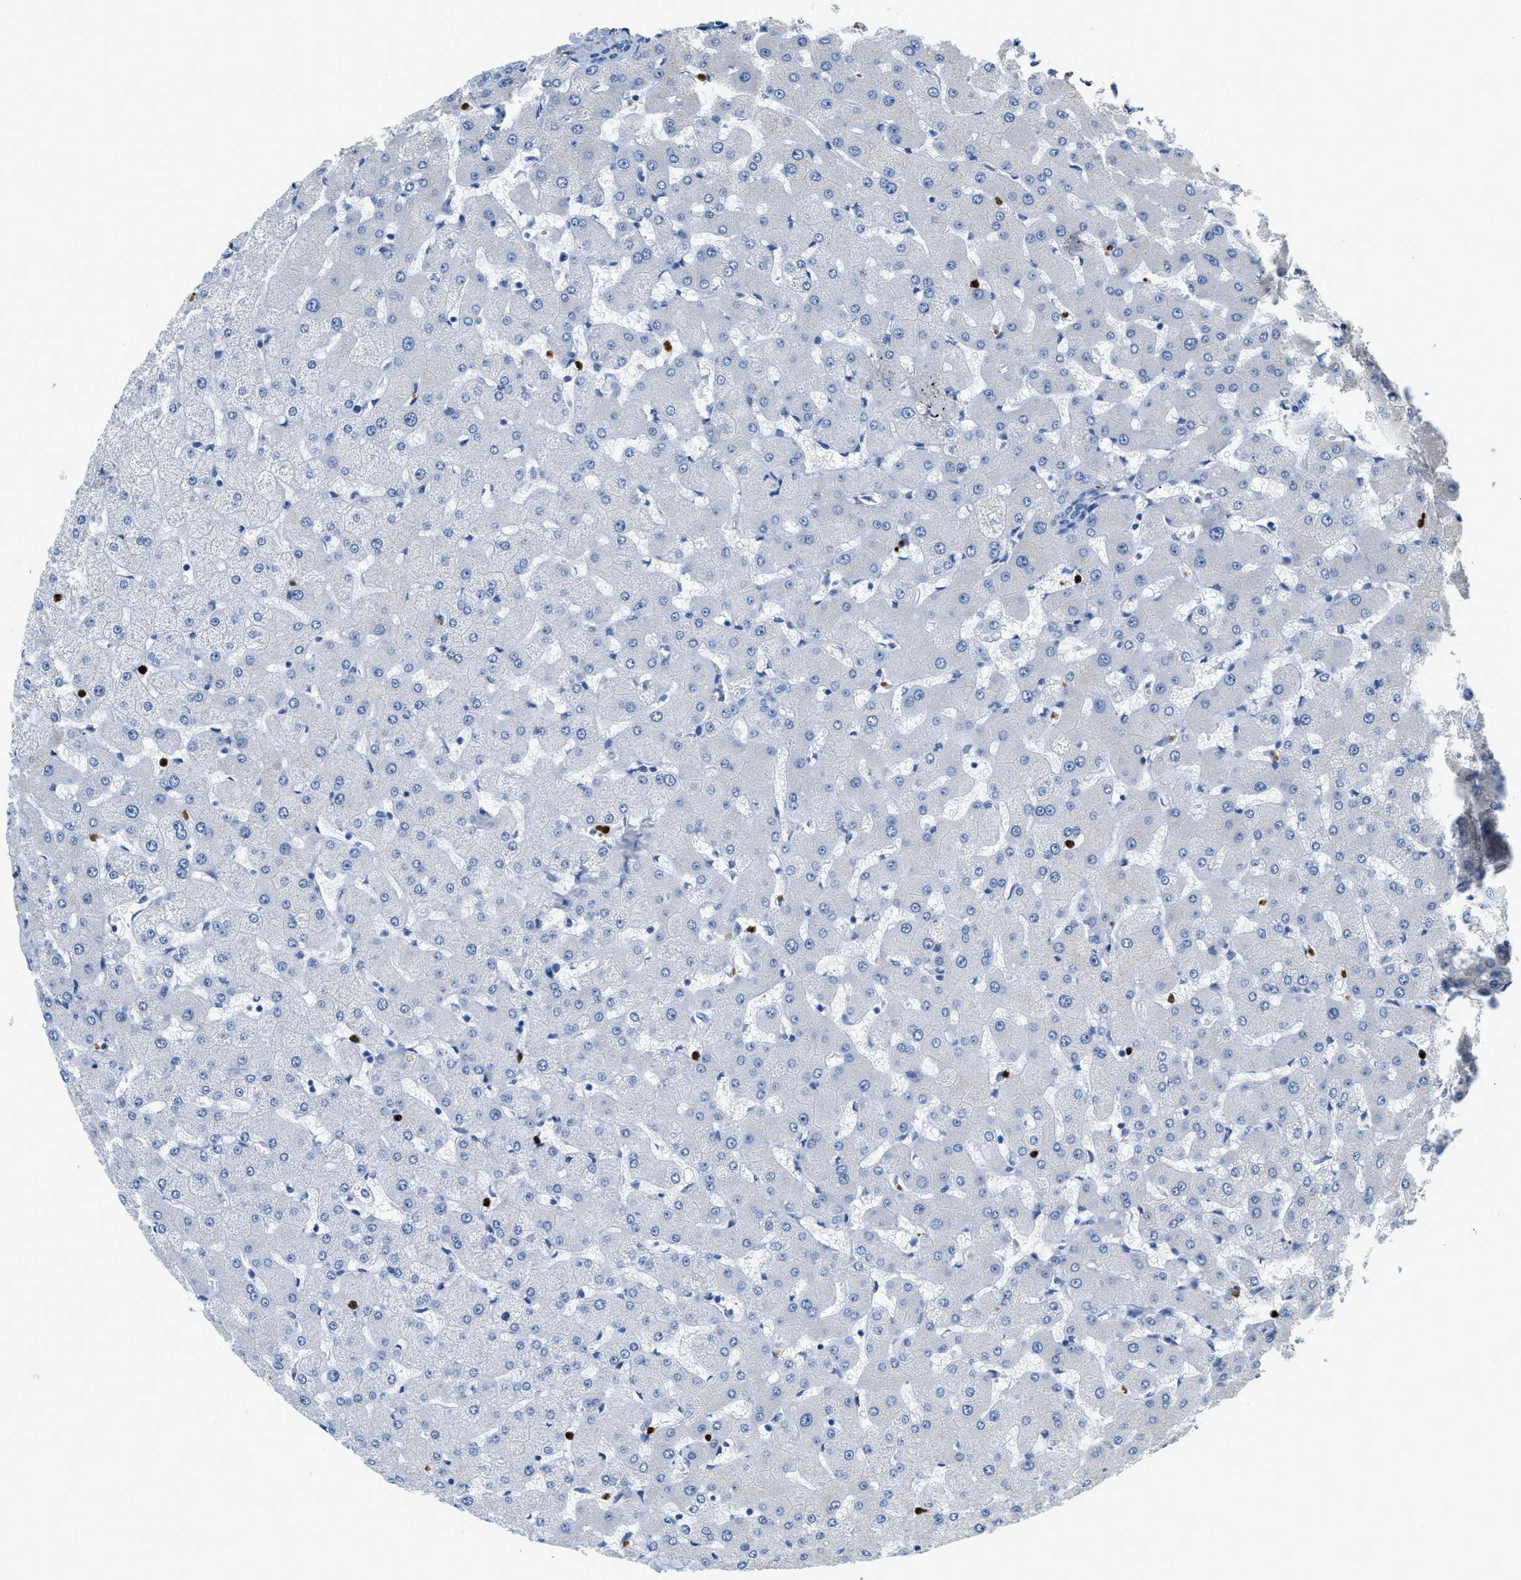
{"staining": {"intensity": "negative", "quantity": "none", "location": "none"}, "tissue": "liver", "cell_type": "Cholangiocytes", "image_type": "normal", "snomed": [{"axis": "morphology", "description": "Normal tissue, NOS"}, {"axis": "topography", "description": "Liver"}], "caption": "Immunohistochemistry photomicrograph of benign liver stained for a protein (brown), which reveals no staining in cholangiocytes. (IHC, brightfield microscopy, high magnification).", "gene": "LCN2", "patient": {"sex": "female", "age": 63}}